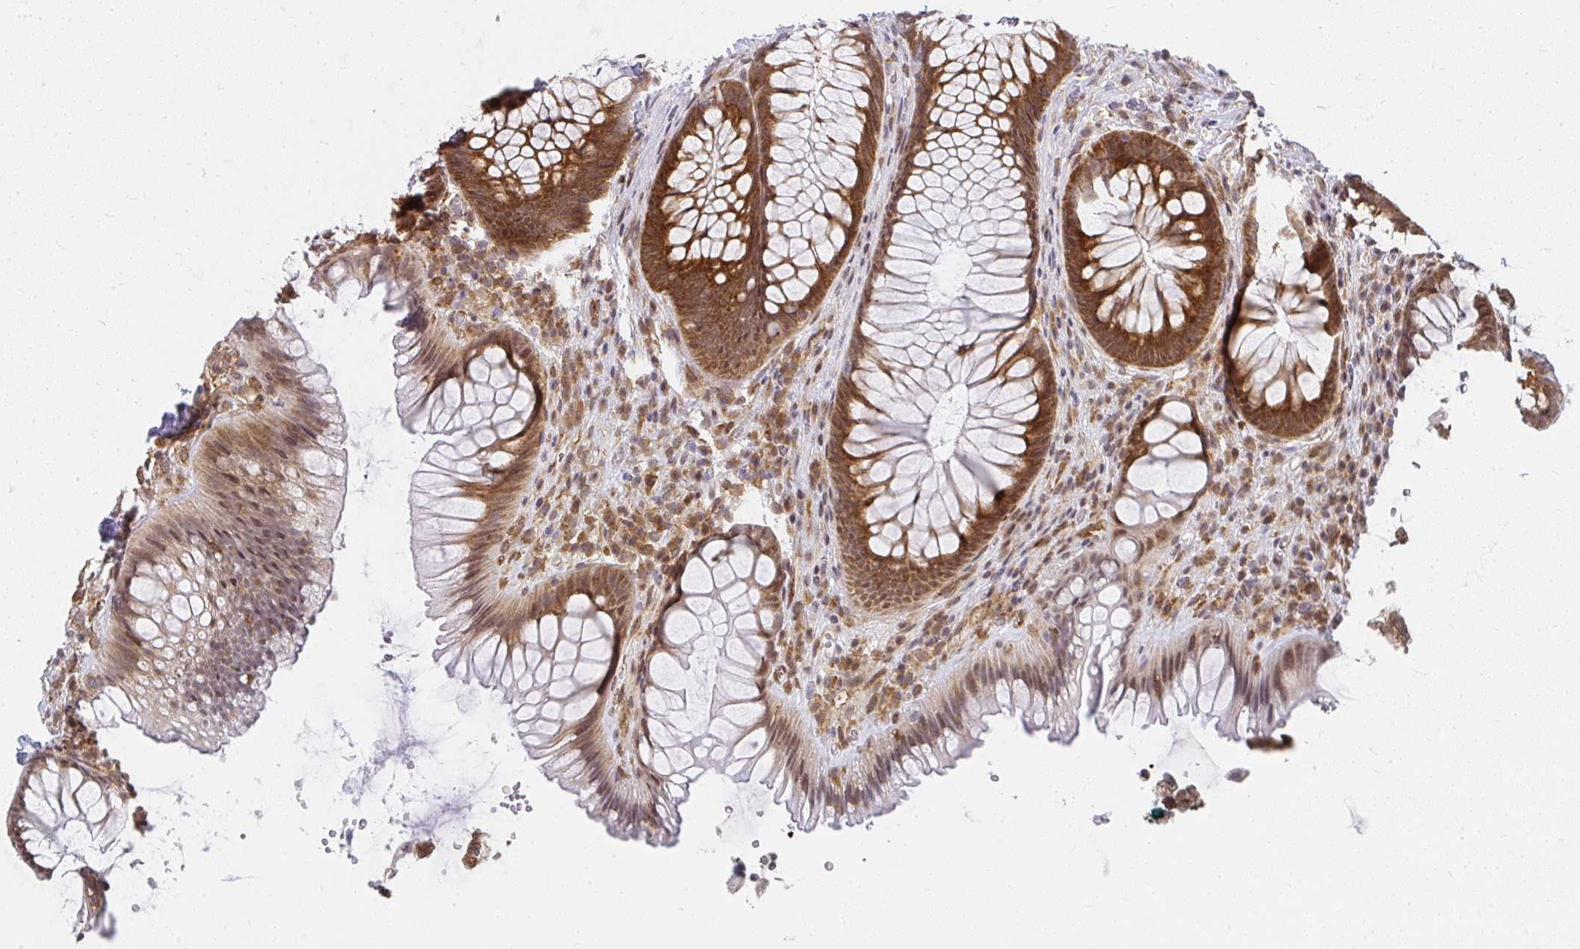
{"staining": {"intensity": "strong", "quantity": ">75%", "location": "cytoplasmic/membranous,nuclear"}, "tissue": "rectum", "cell_type": "Glandular cells", "image_type": "normal", "snomed": [{"axis": "morphology", "description": "Normal tissue, NOS"}, {"axis": "topography", "description": "Rectum"}], "caption": "Immunohistochemistry staining of unremarkable rectum, which exhibits high levels of strong cytoplasmic/membranous,nuclear expression in about >75% of glandular cells indicating strong cytoplasmic/membranous,nuclear protein expression. The staining was performed using DAB (brown) for protein detection and nuclei were counterstained in hematoxylin (blue).", "gene": "SYNCRIP", "patient": {"sex": "male", "age": 53}}